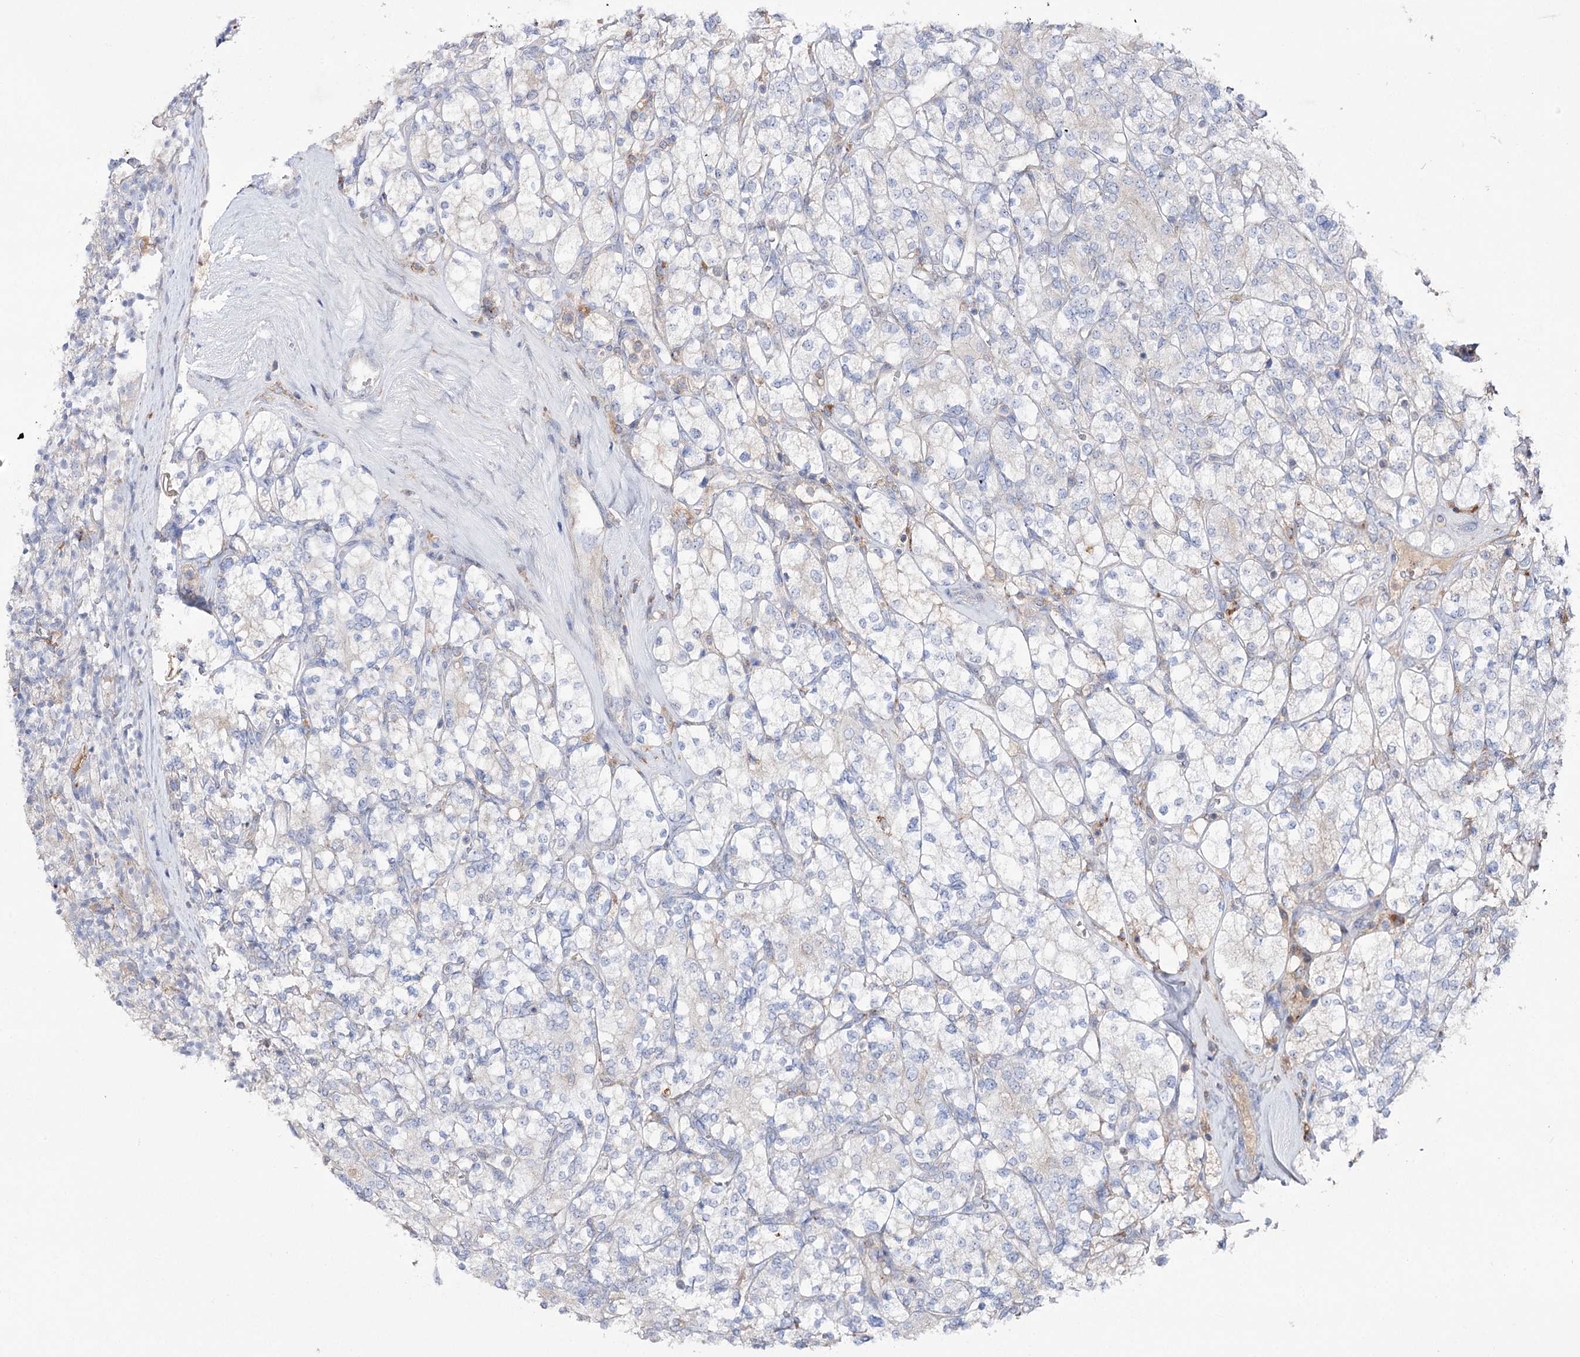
{"staining": {"intensity": "negative", "quantity": "none", "location": "none"}, "tissue": "renal cancer", "cell_type": "Tumor cells", "image_type": "cancer", "snomed": [{"axis": "morphology", "description": "Adenocarcinoma, NOS"}, {"axis": "topography", "description": "Kidney"}], "caption": "IHC of renal cancer (adenocarcinoma) shows no positivity in tumor cells.", "gene": "NAGLU", "patient": {"sex": "male", "age": 77}}